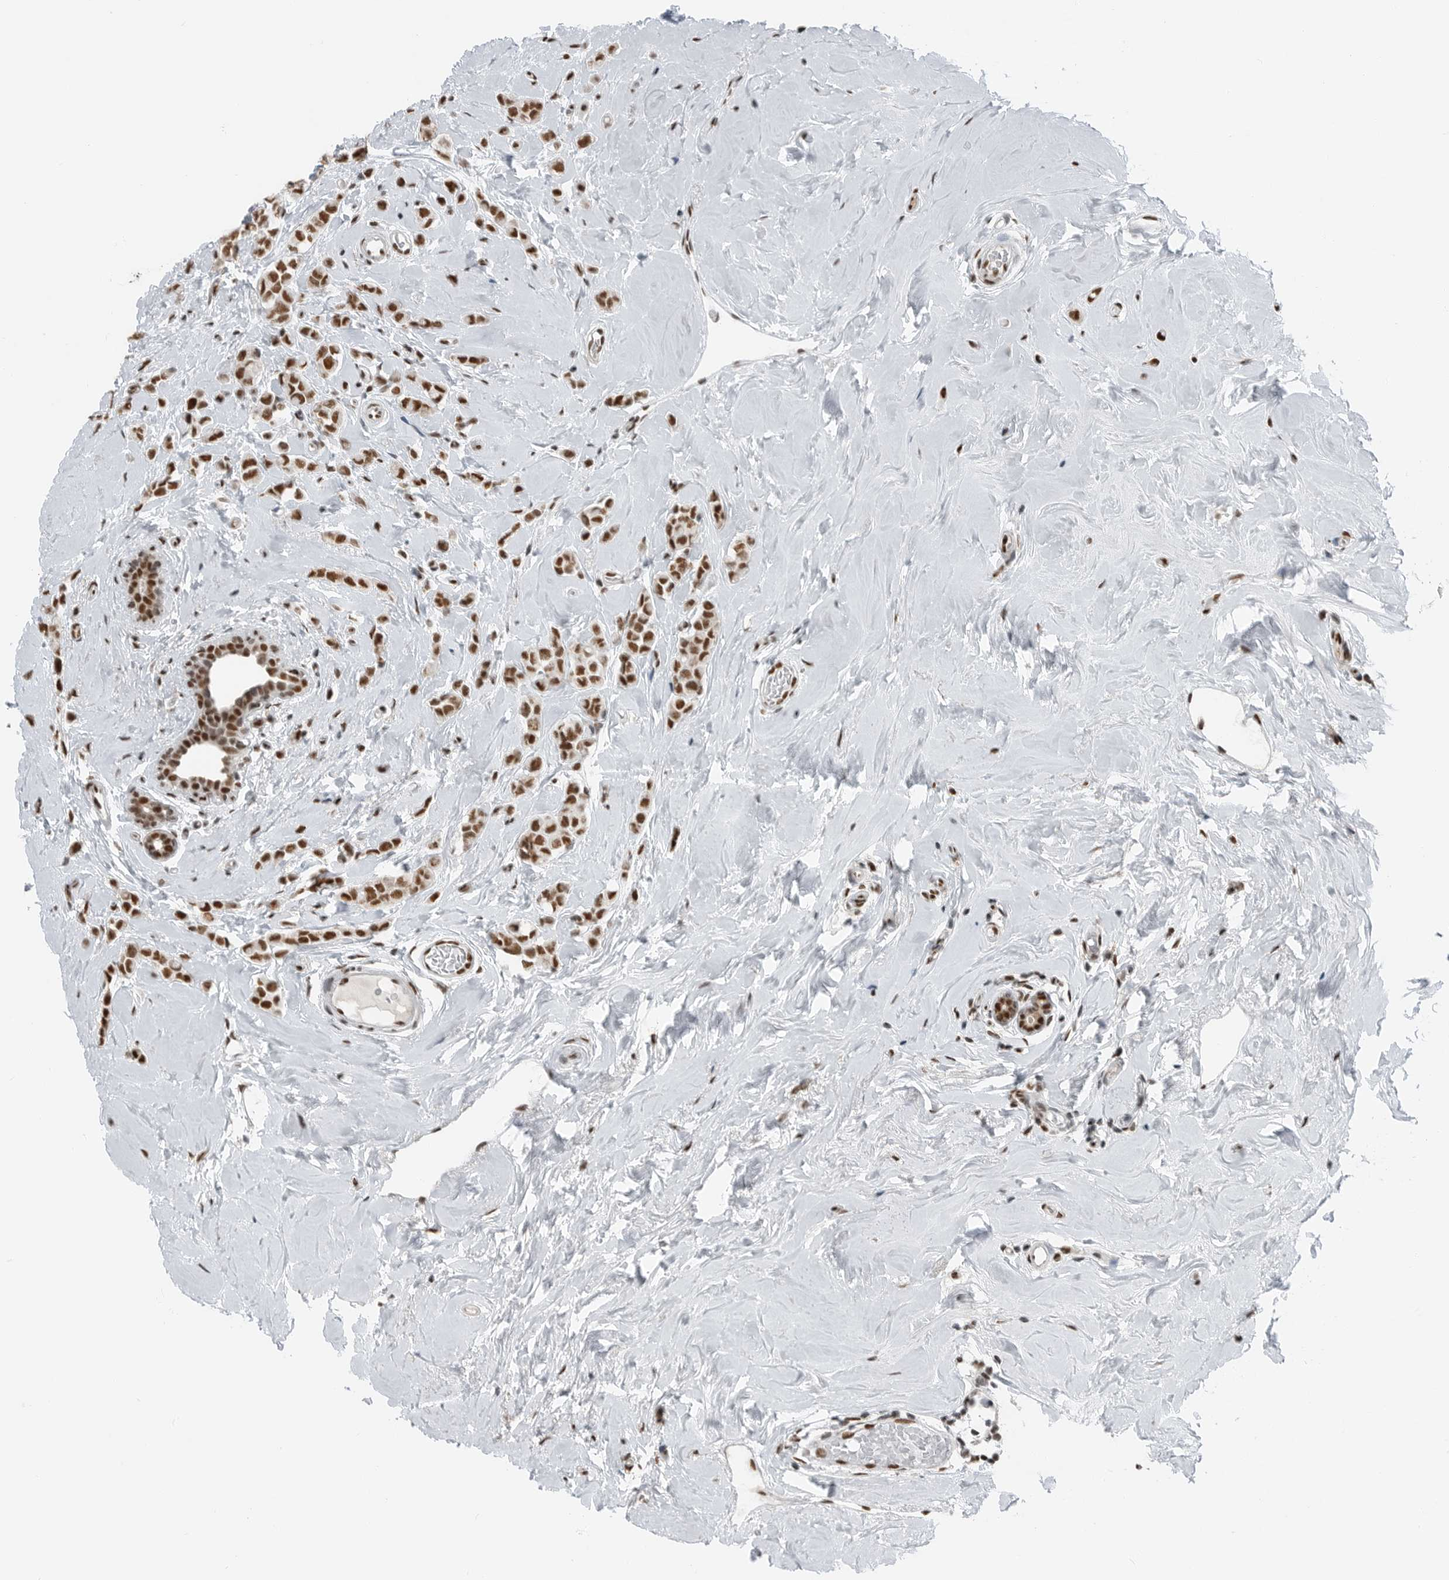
{"staining": {"intensity": "strong", "quantity": ">75%", "location": "nuclear"}, "tissue": "breast cancer", "cell_type": "Tumor cells", "image_type": "cancer", "snomed": [{"axis": "morphology", "description": "Lobular carcinoma"}, {"axis": "topography", "description": "Breast"}], "caption": "A micrograph of breast cancer stained for a protein reveals strong nuclear brown staining in tumor cells.", "gene": "BLZF1", "patient": {"sex": "female", "age": 47}}